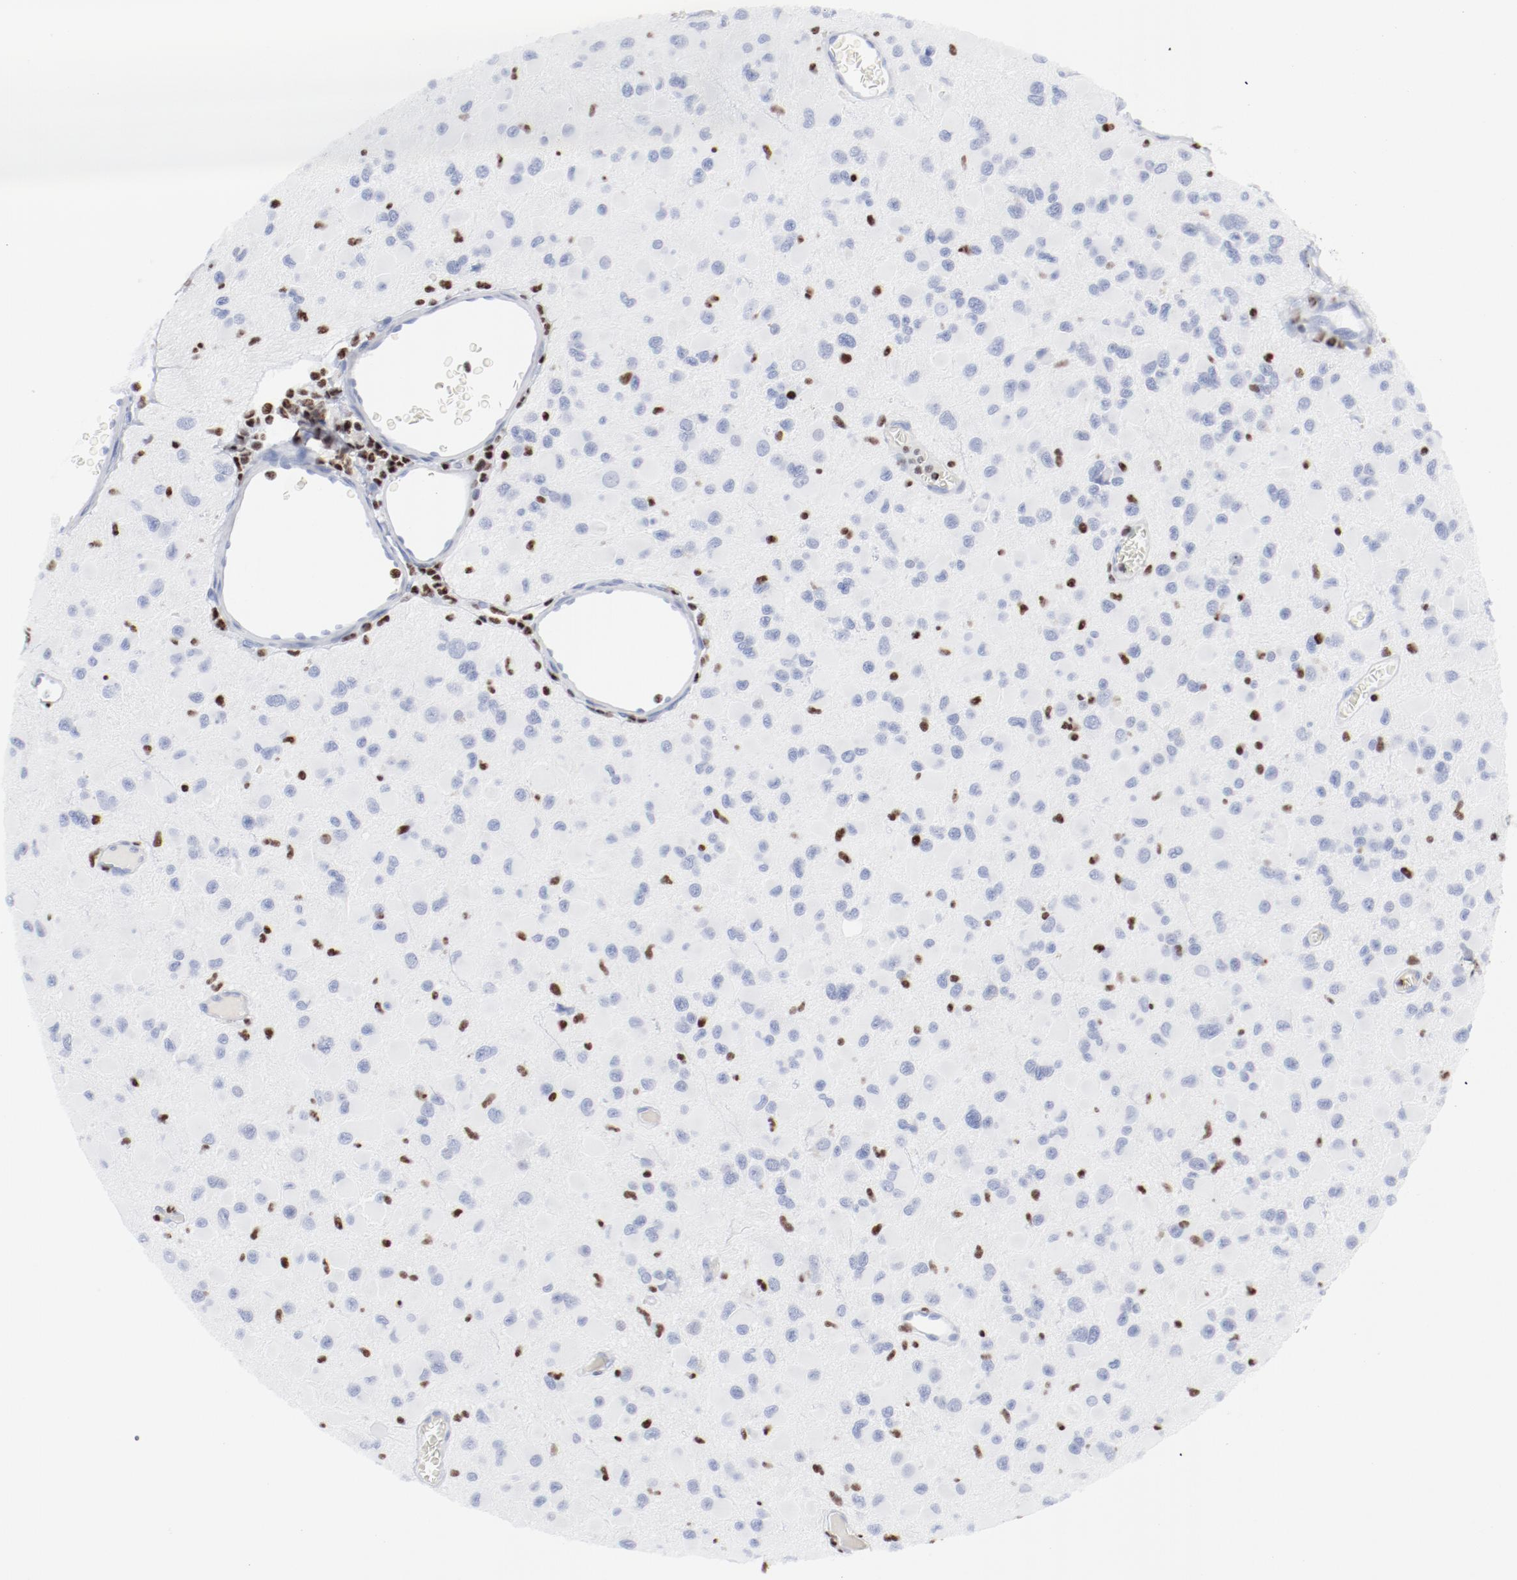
{"staining": {"intensity": "negative", "quantity": "none", "location": "none"}, "tissue": "glioma", "cell_type": "Tumor cells", "image_type": "cancer", "snomed": [{"axis": "morphology", "description": "Glioma, malignant, Low grade"}, {"axis": "topography", "description": "Brain"}], "caption": "Malignant low-grade glioma stained for a protein using IHC displays no expression tumor cells.", "gene": "SMARCC2", "patient": {"sex": "male", "age": 42}}